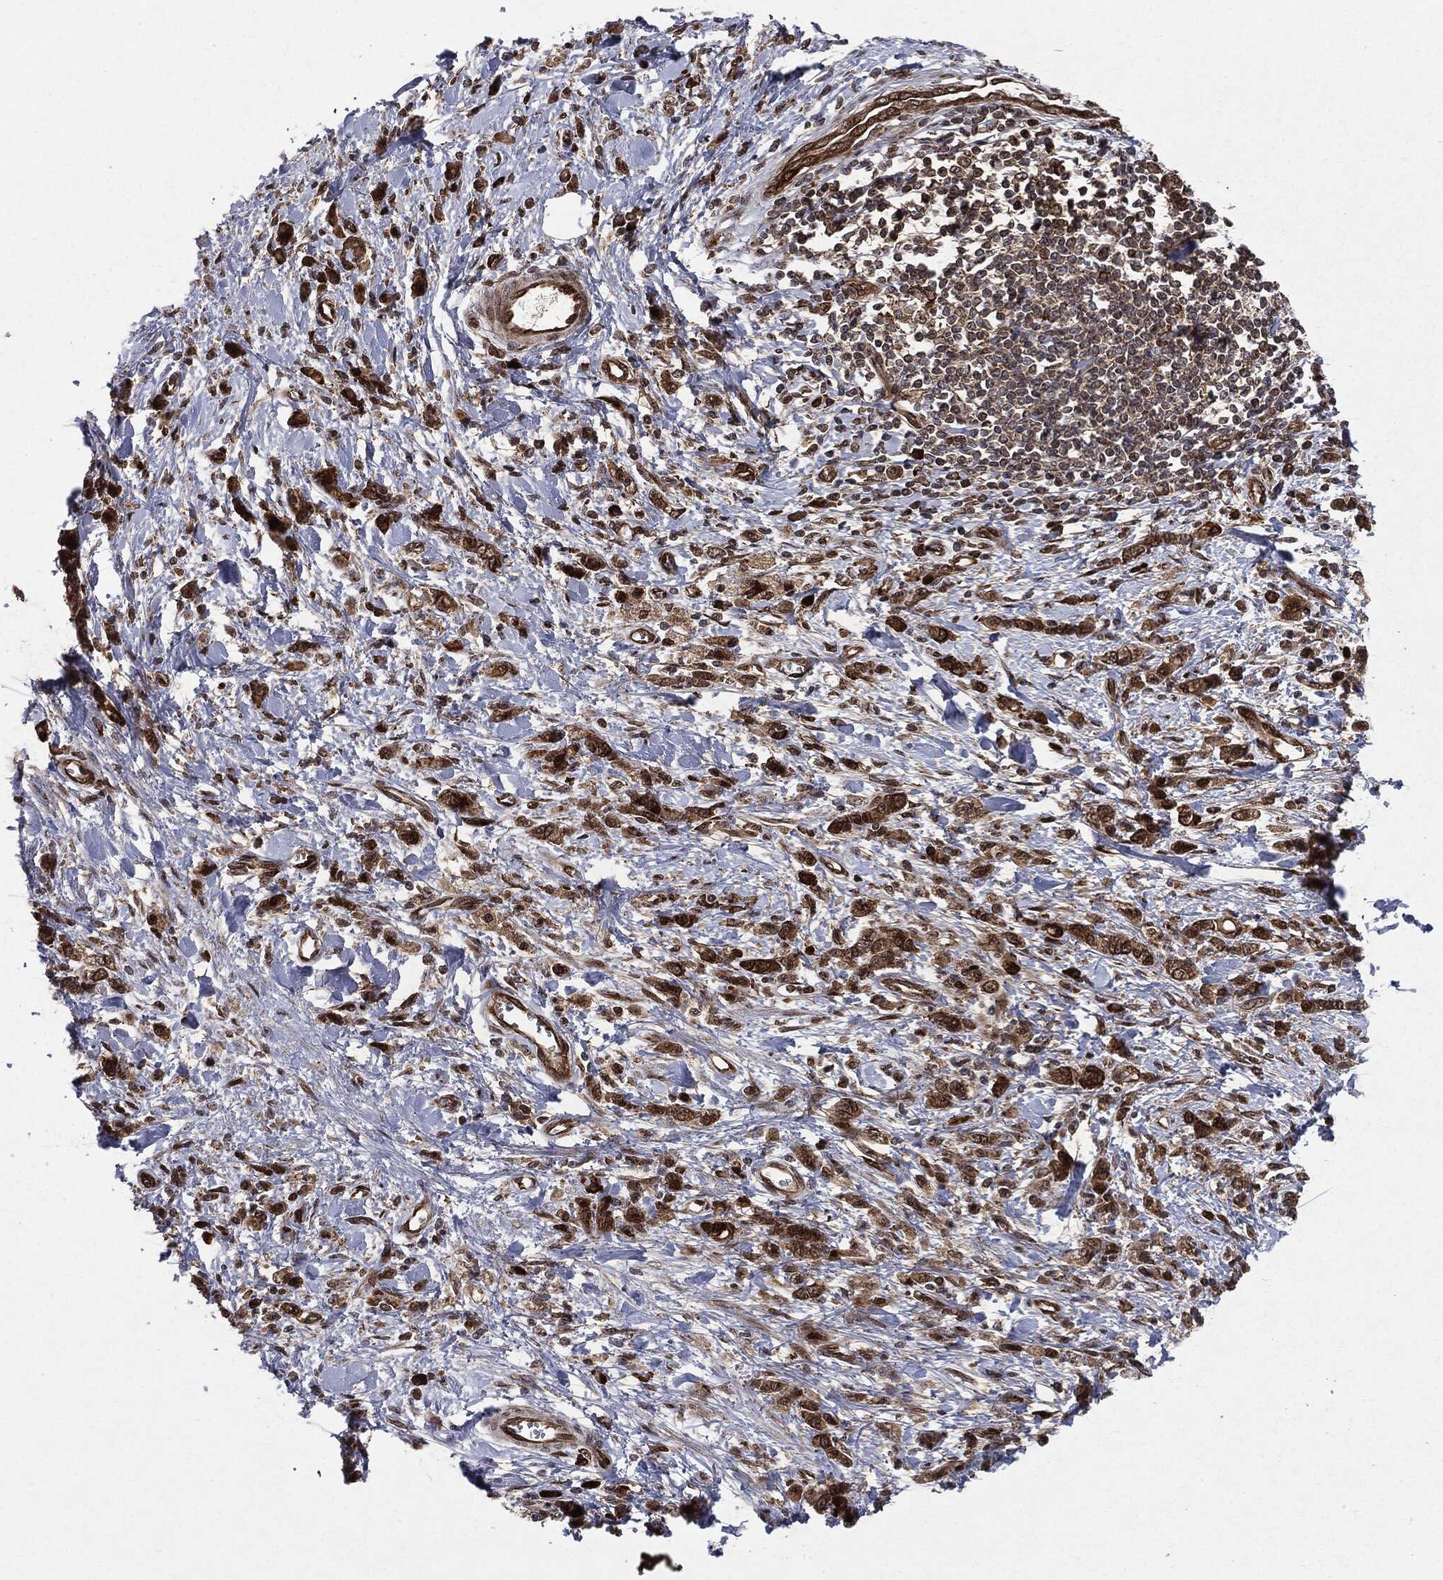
{"staining": {"intensity": "strong", "quantity": ">75%", "location": "cytoplasmic/membranous"}, "tissue": "stomach cancer", "cell_type": "Tumor cells", "image_type": "cancer", "snomed": [{"axis": "morphology", "description": "Adenocarcinoma, NOS"}, {"axis": "topography", "description": "Stomach"}], "caption": "Immunohistochemistry of human stomach cancer (adenocarcinoma) reveals high levels of strong cytoplasmic/membranous positivity in about >75% of tumor cells.", "gene": "OTUB1", "patient": {"sex": "male", "age": 77}}